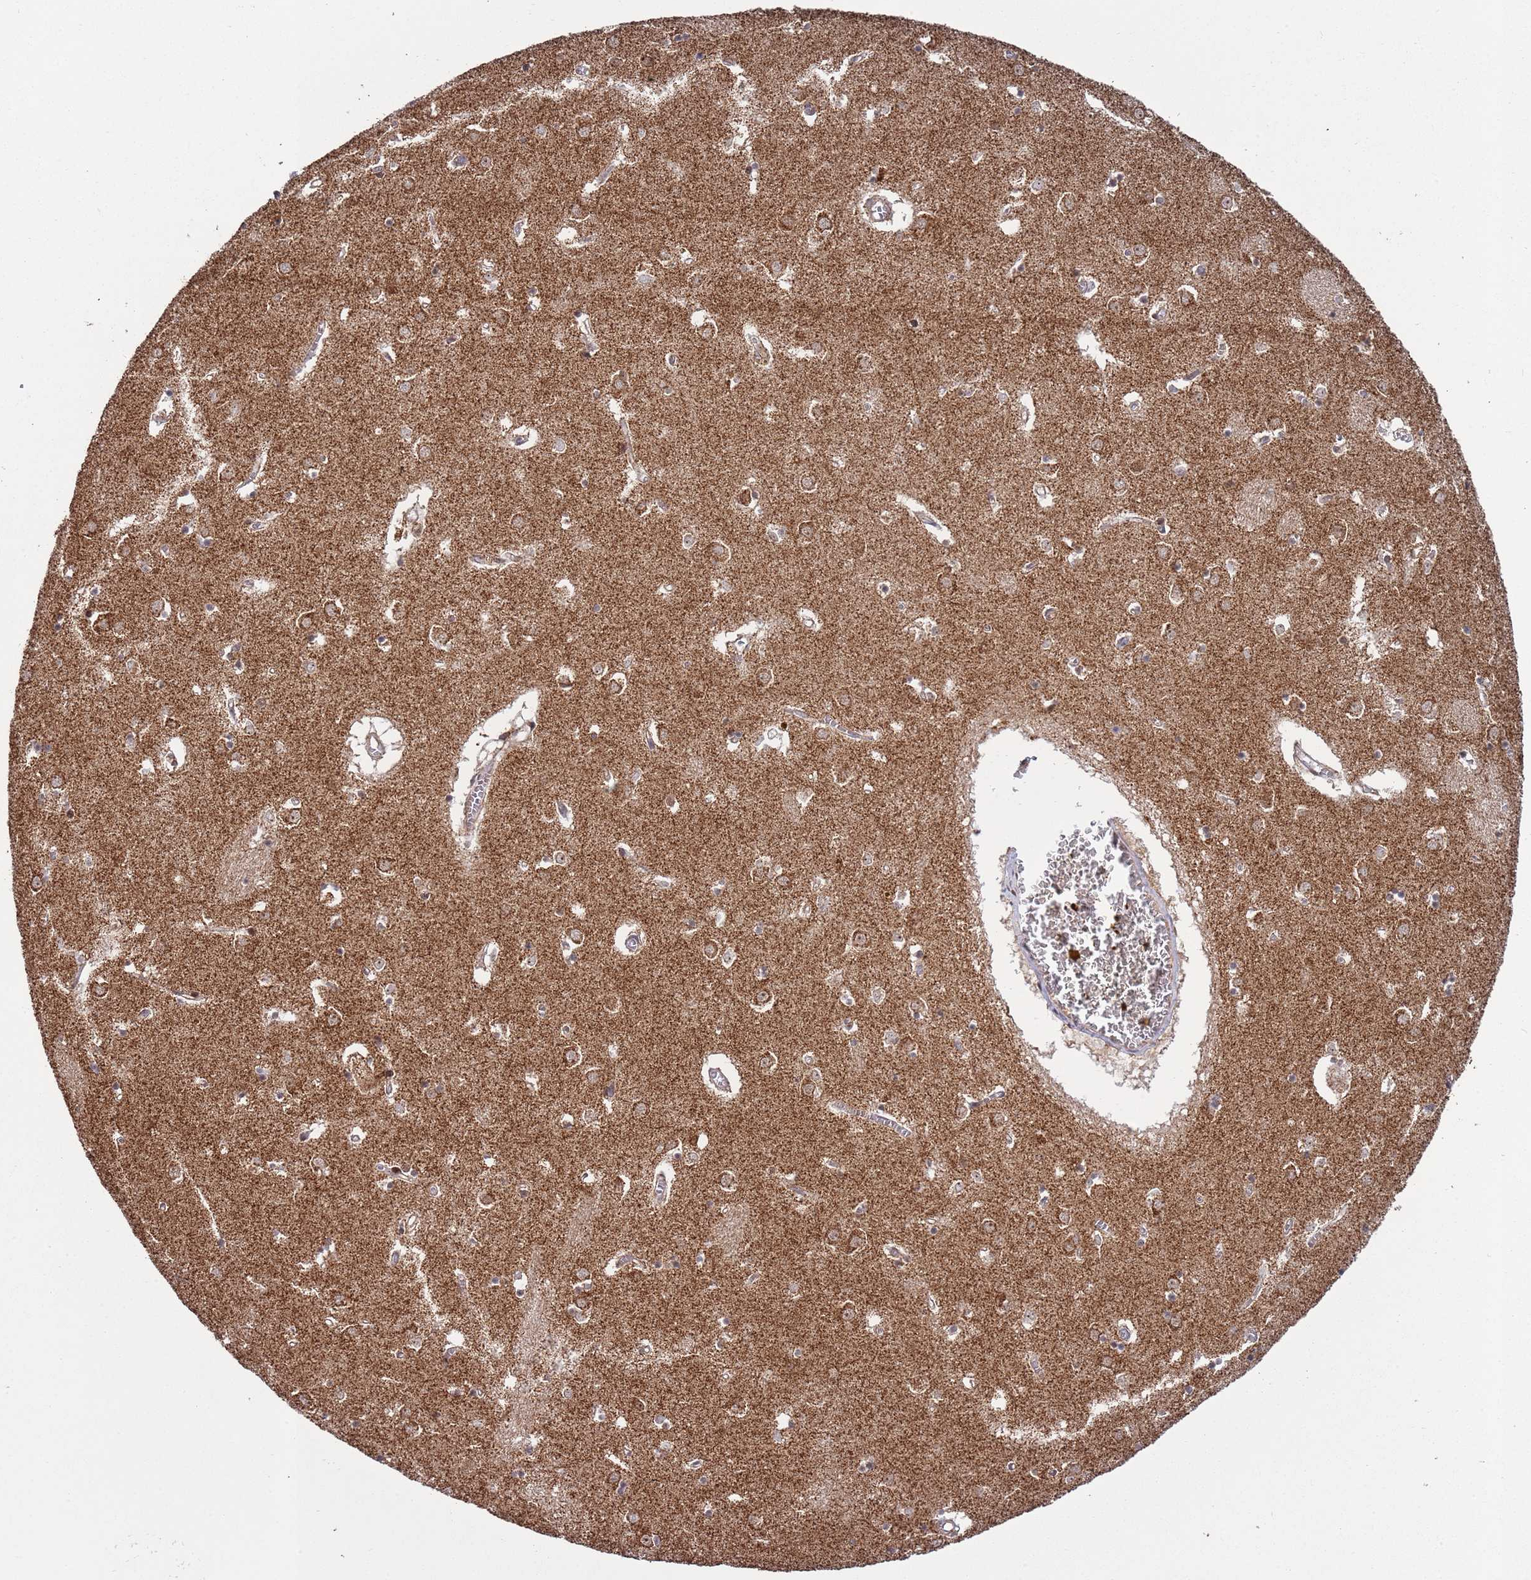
{"staining": {"intensity": "weak", "quantity": "<25%", "location": "cytoplasmic/membranous"}, "tissue": "caudate", "cell_type": "Glial cells", "image_type": "normal", "snomed": [{"axis": "morphology", "description": "Normal tissue, NOS"}, {"axis": "topography", "description": "Lateral ventricle wall"}], "caption": "High magnification brightfield microscopy of unremarkable caudate stained with DAB (3,3'-diaminobenzidine) (brown) and counterstained with hematoxylin (blue): glial cells show no significant expression.", "gene": "RCOR2", "patient": {"sex": "male", "age": 70}}